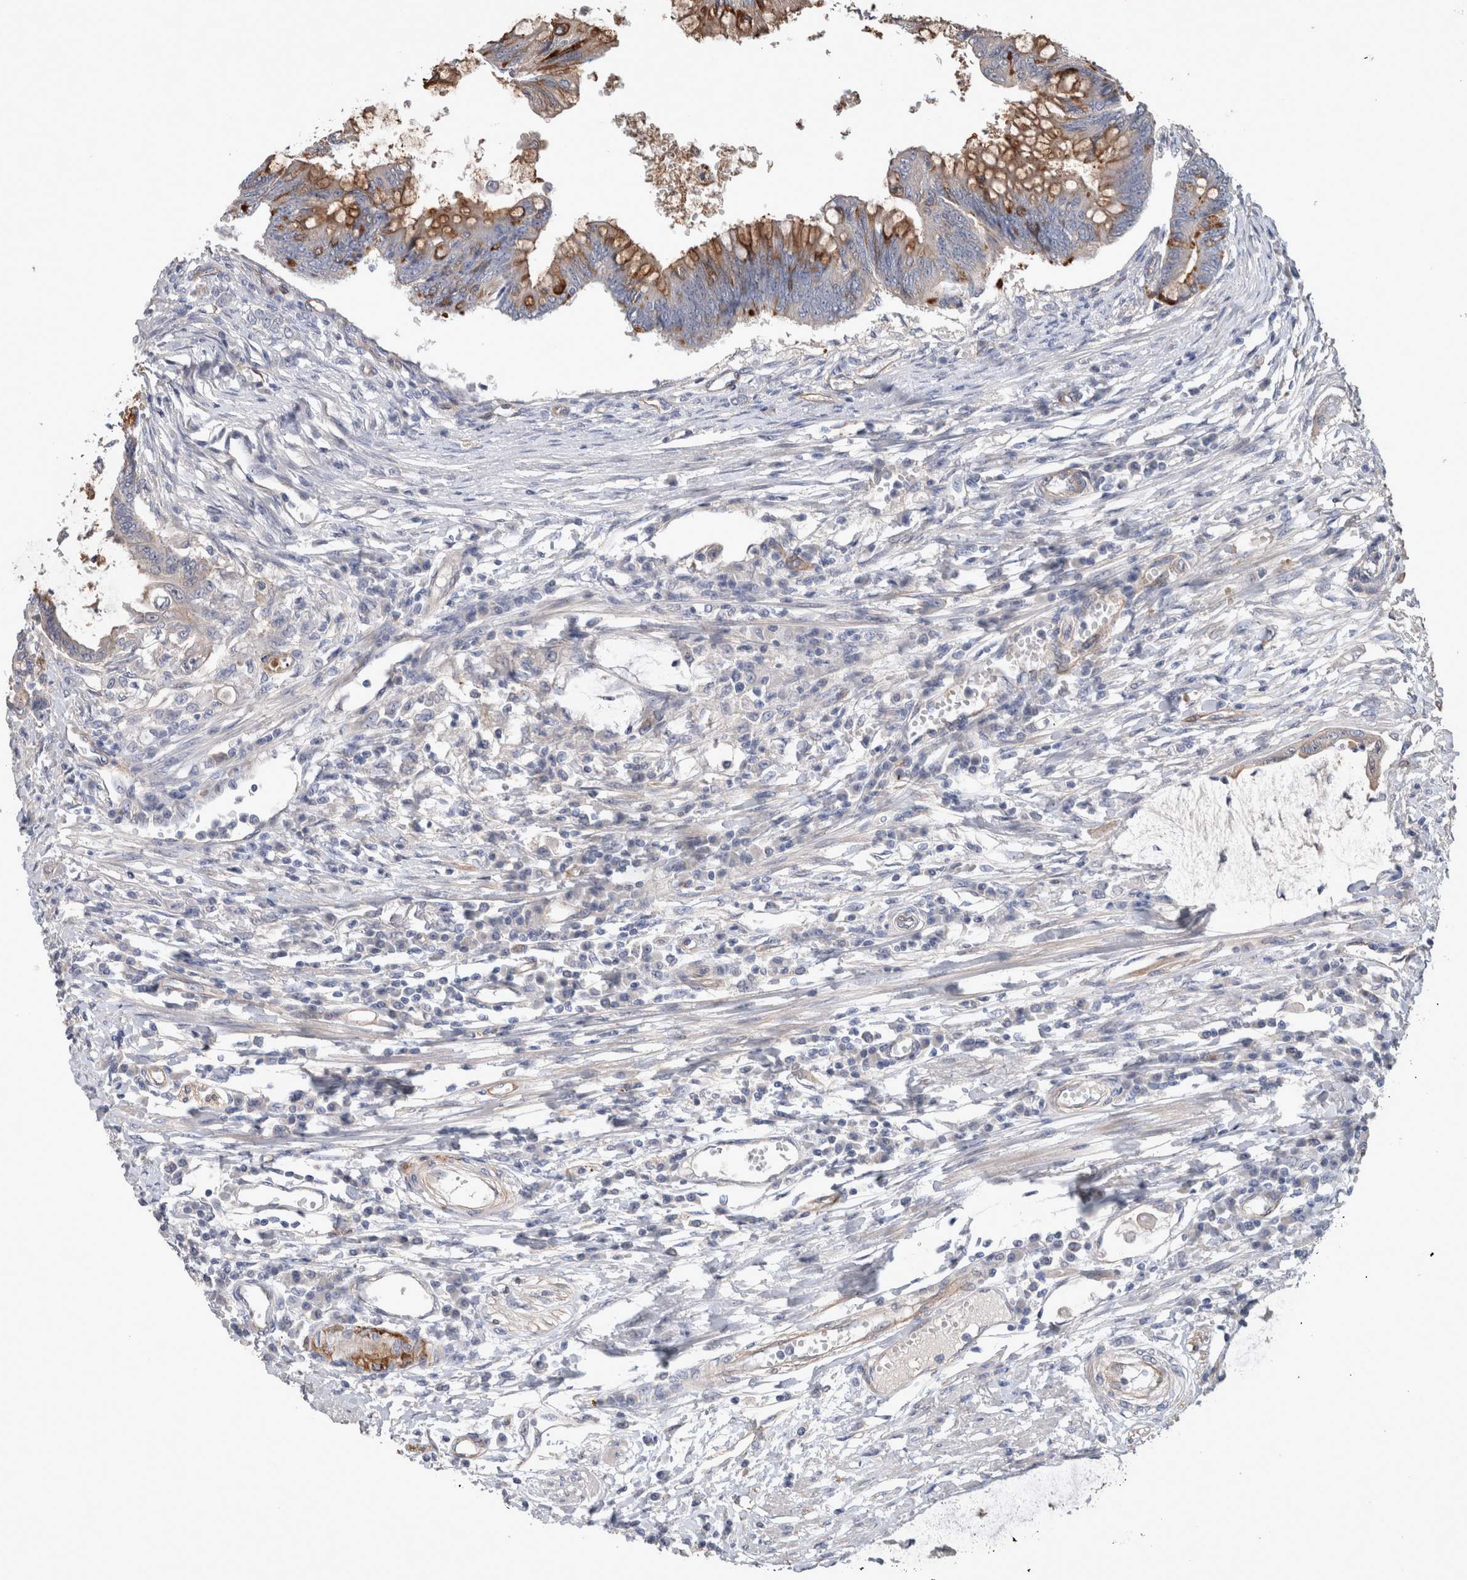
{"staining": {"intensity": "moderate", "quantity": "25%-75%", "location": "cytoplasmic/membranous"}, "tissue": "colorectal cancer", "cell_type": "Tumor cells", "image_type": "cancer", "snomed": [{"axis": "morphology", "description": "Adenoma, NOS"}, {"axis": "morphology", "description": "Adenocarcinoma, NOS"}, {"axis": "topography", "description": "Colon"}], "caption": "Human adenoma (colorectal) stained with a brown dye demonstrates moderate cytoplasmic/membranous positive staining in approximately 25%-75% of tumor cells.", "gene": "BCAM", "patient": {"sex": "male", "age": 79}}